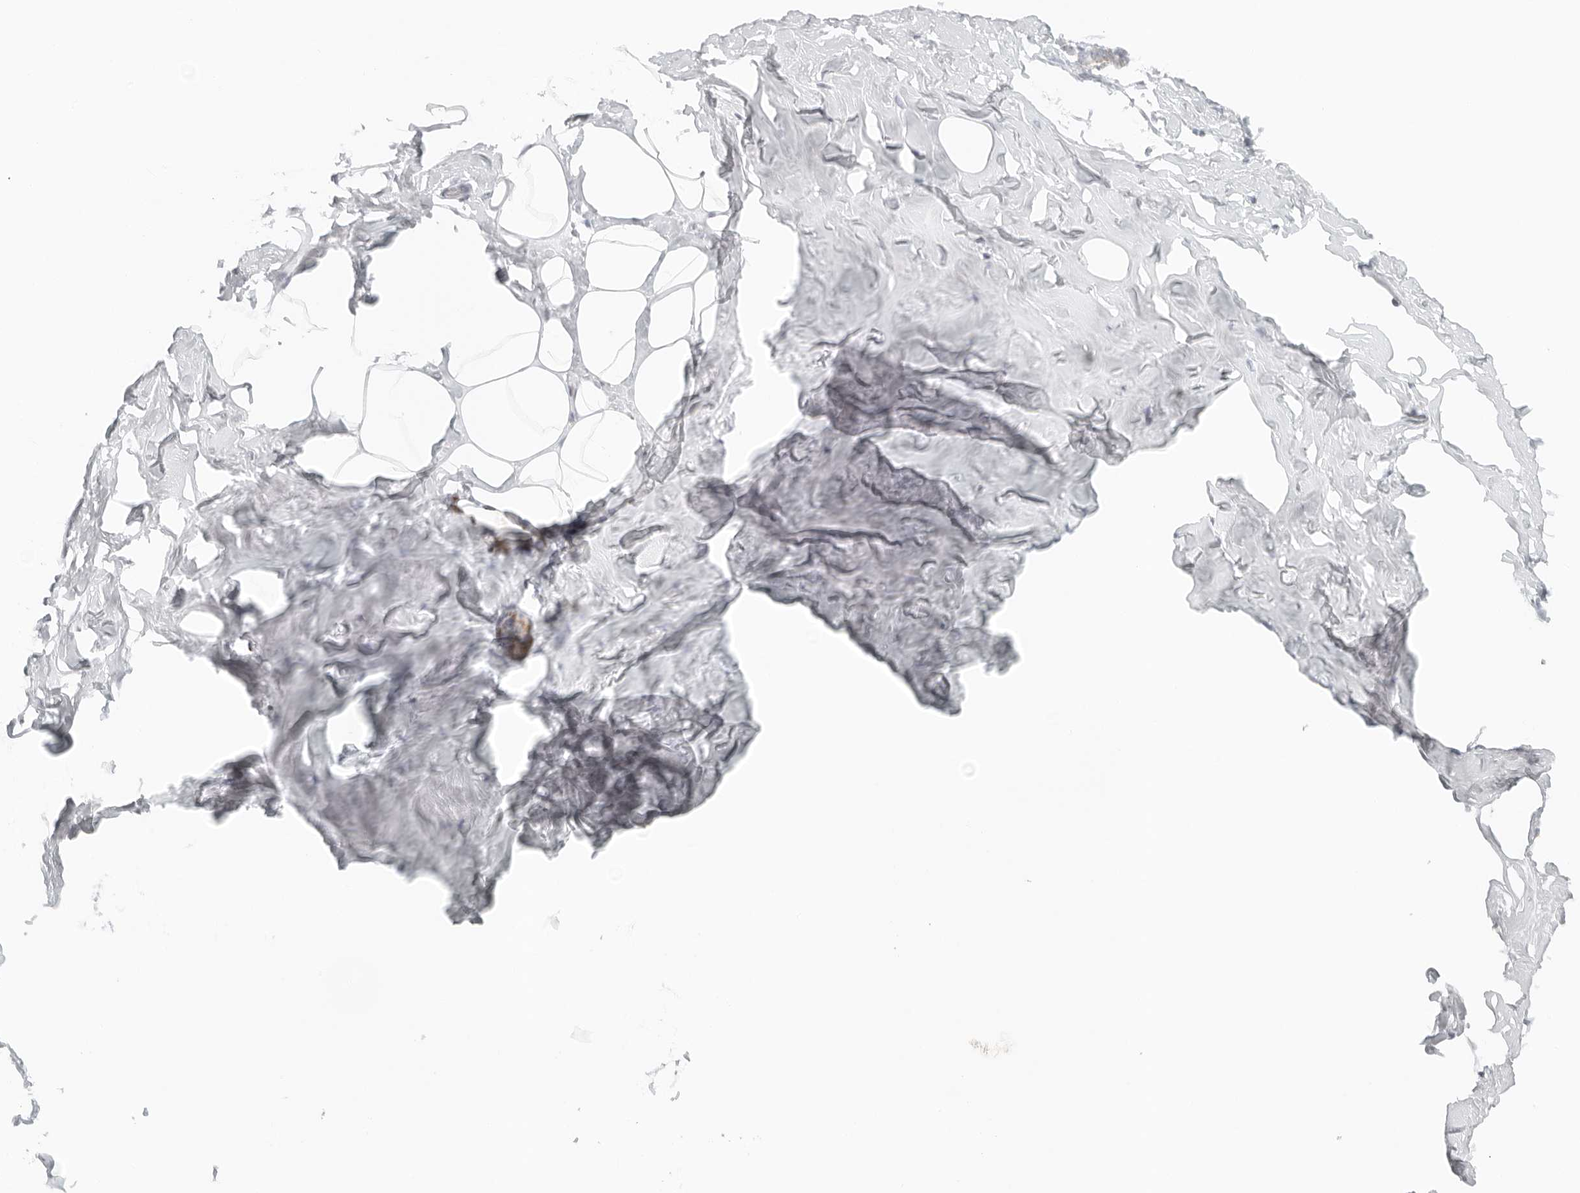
{"staining": {"intensity": "negative", "quantity": "none", "location": "none"}, "tissue": "adipose tissue", "cell_type": "Adipocytes", "image_type": "normal", "snomed": [{"axis": "morphology", "description": "Normal tissue, NOS"}, {"axis": "morphology", "description": "Fibrosis, NOS"}, {"axis": "topography", "description": "Breast"}, {"axis": "topography", "description": "Adipose tissue"}], "caption": "Immunohistochemistry (IHC) image of unremarkable human adipose tissue stained for a protein (brown), which demonstrates no expression in adipocytes.", "gene": "RPS6KC1", "patient": {"sex": "female", "age": 39}}